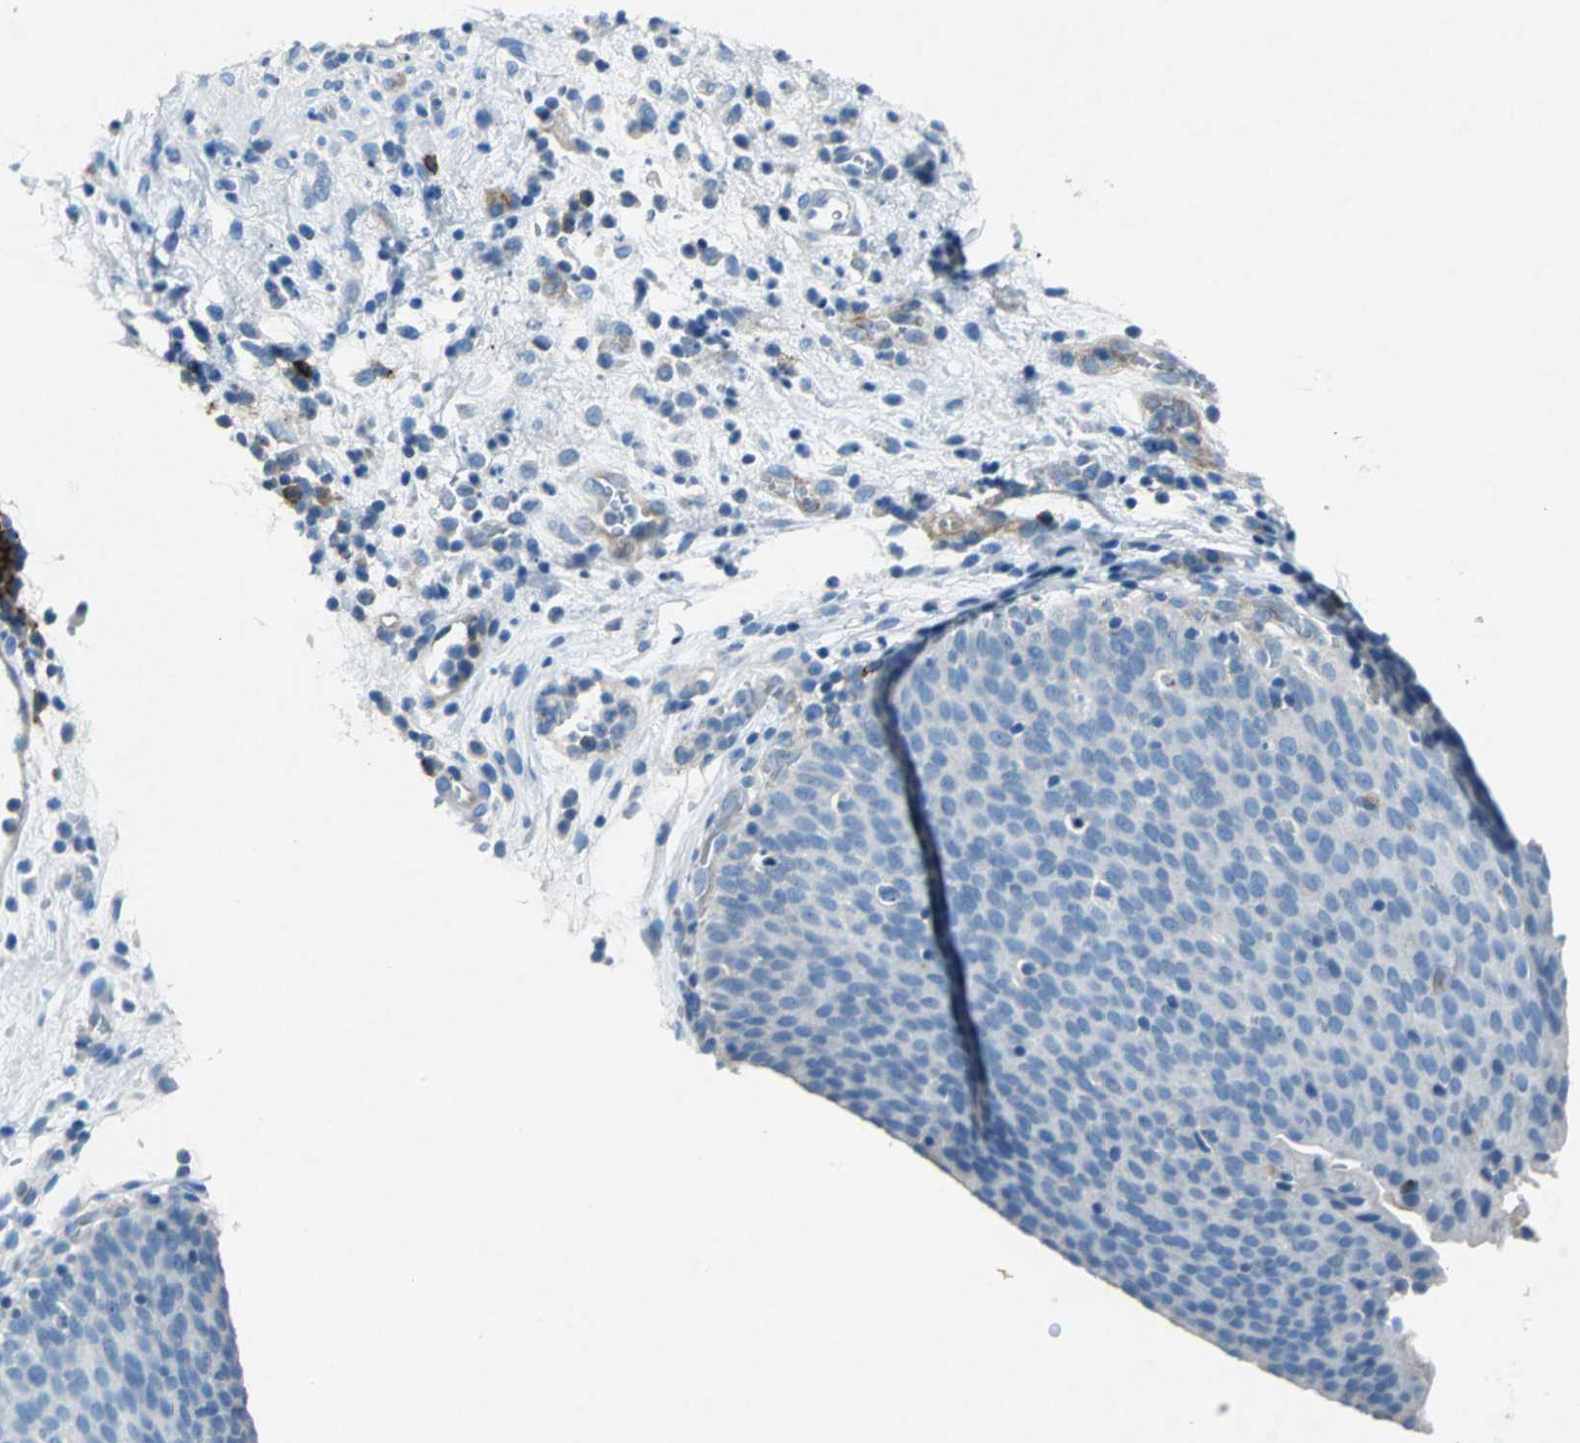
{"staining": {"intensity": "negative", "quantity": "none", "location": "none"}, "tissue": "urinary bladder", "cell_type": "Urothelial cells", "image_type": "normal", "snomed": [{"axis": "morphology", "description": "Normal tissue, NOS"}, {"axis": "morphology", "description": "Dysplasia, NOS"}, {"axis": "topography", "description": "Urinary bladder"}], "caption": "The IHC photomicrograph has no significant expression in urothelial cells of urinary bladder. The staining was performed using DAB to visualize the protein expression in brown, while the nuclei were stained in blue with hematoxylin (Magnification: 20x).", "gene": "RPS13", "patient": {"sex": "male", "age": 35}}